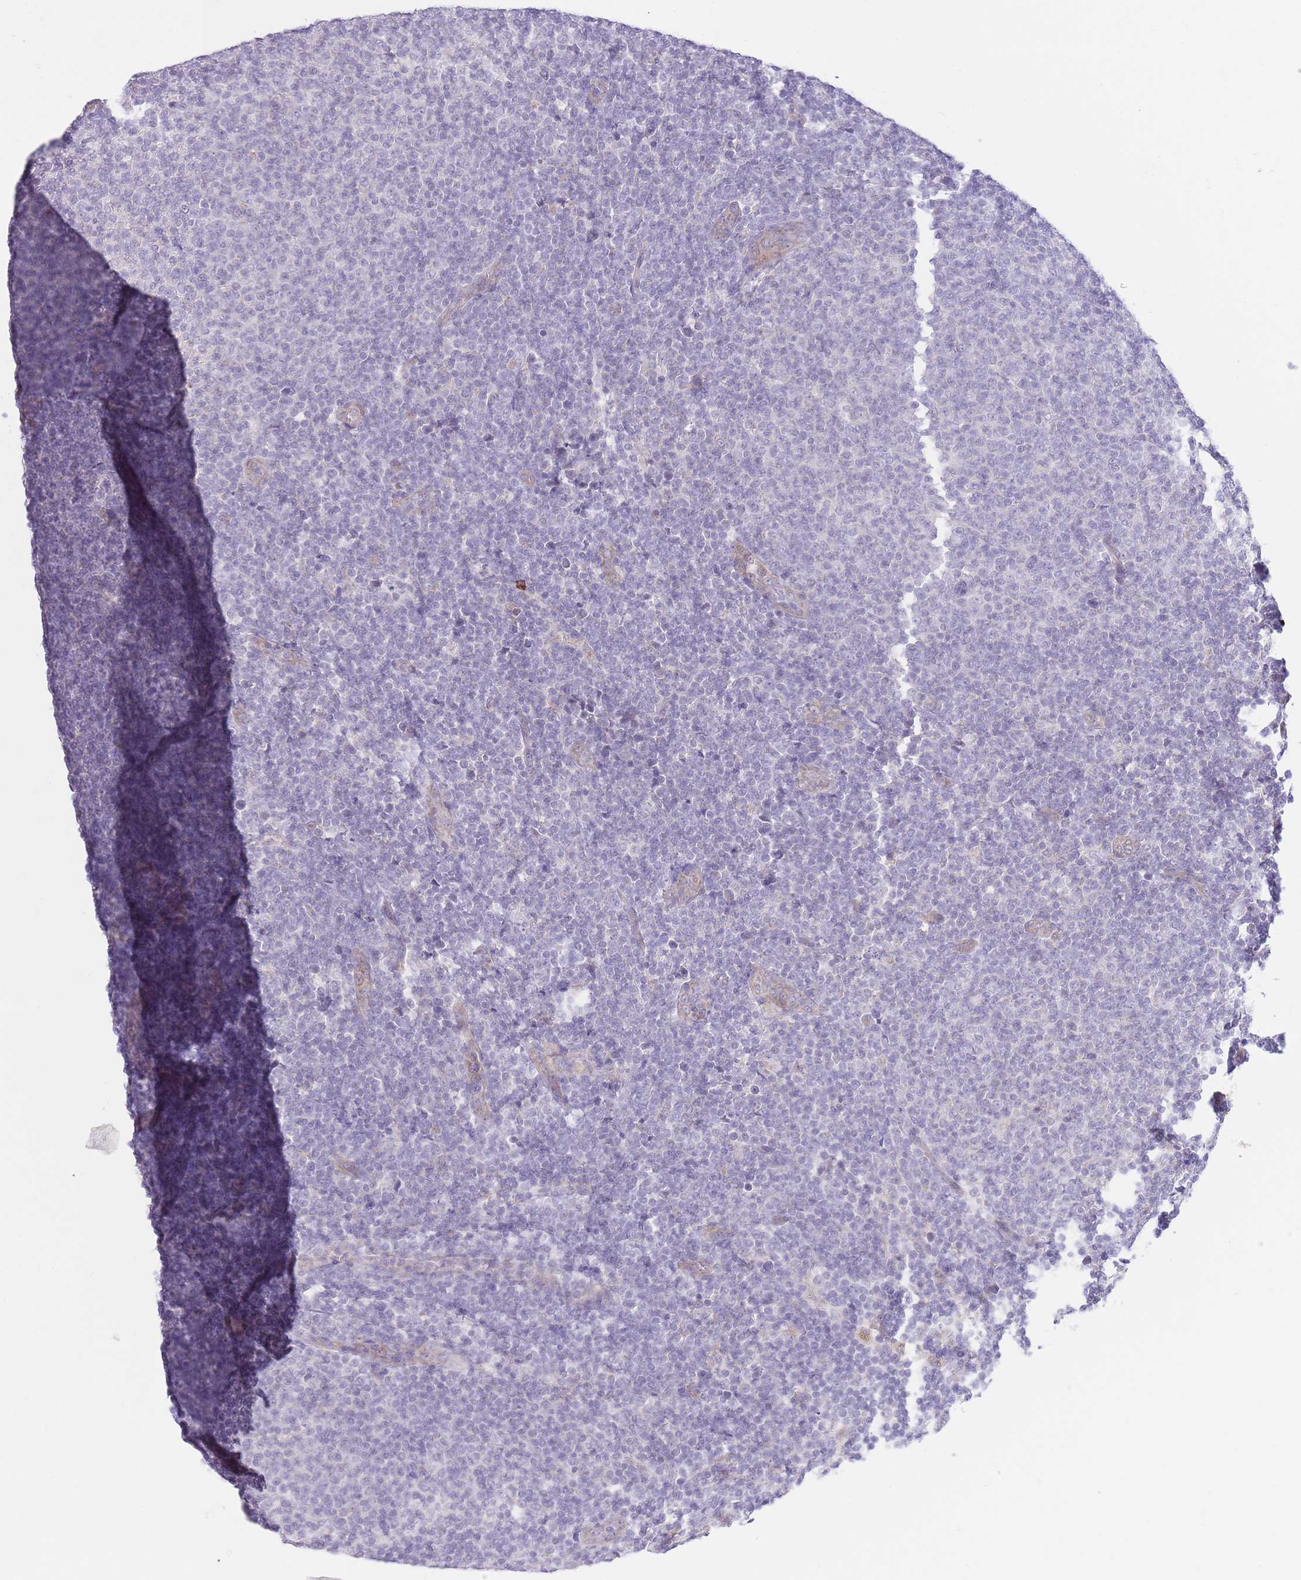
{"staining": {"intensity": "negative", "quantity": "none", "location": "none"}, "tissue": "lymphoma", "cell_type": "Tumor cells", "image_type": "cancer", "snomed": [{"axis": "morphology", "description": "Malignant lymphoma, non-Hodgkin's type, Low grade"}, {"axis": "topography", "description": "Lymph node"}], "caption": "Tumor cells show no significant protein staining in low-grade malignant lymphoma, non-Hodgkin's type.", "gene": "REV1", "patient": {"sex": "male", "age": 66}}